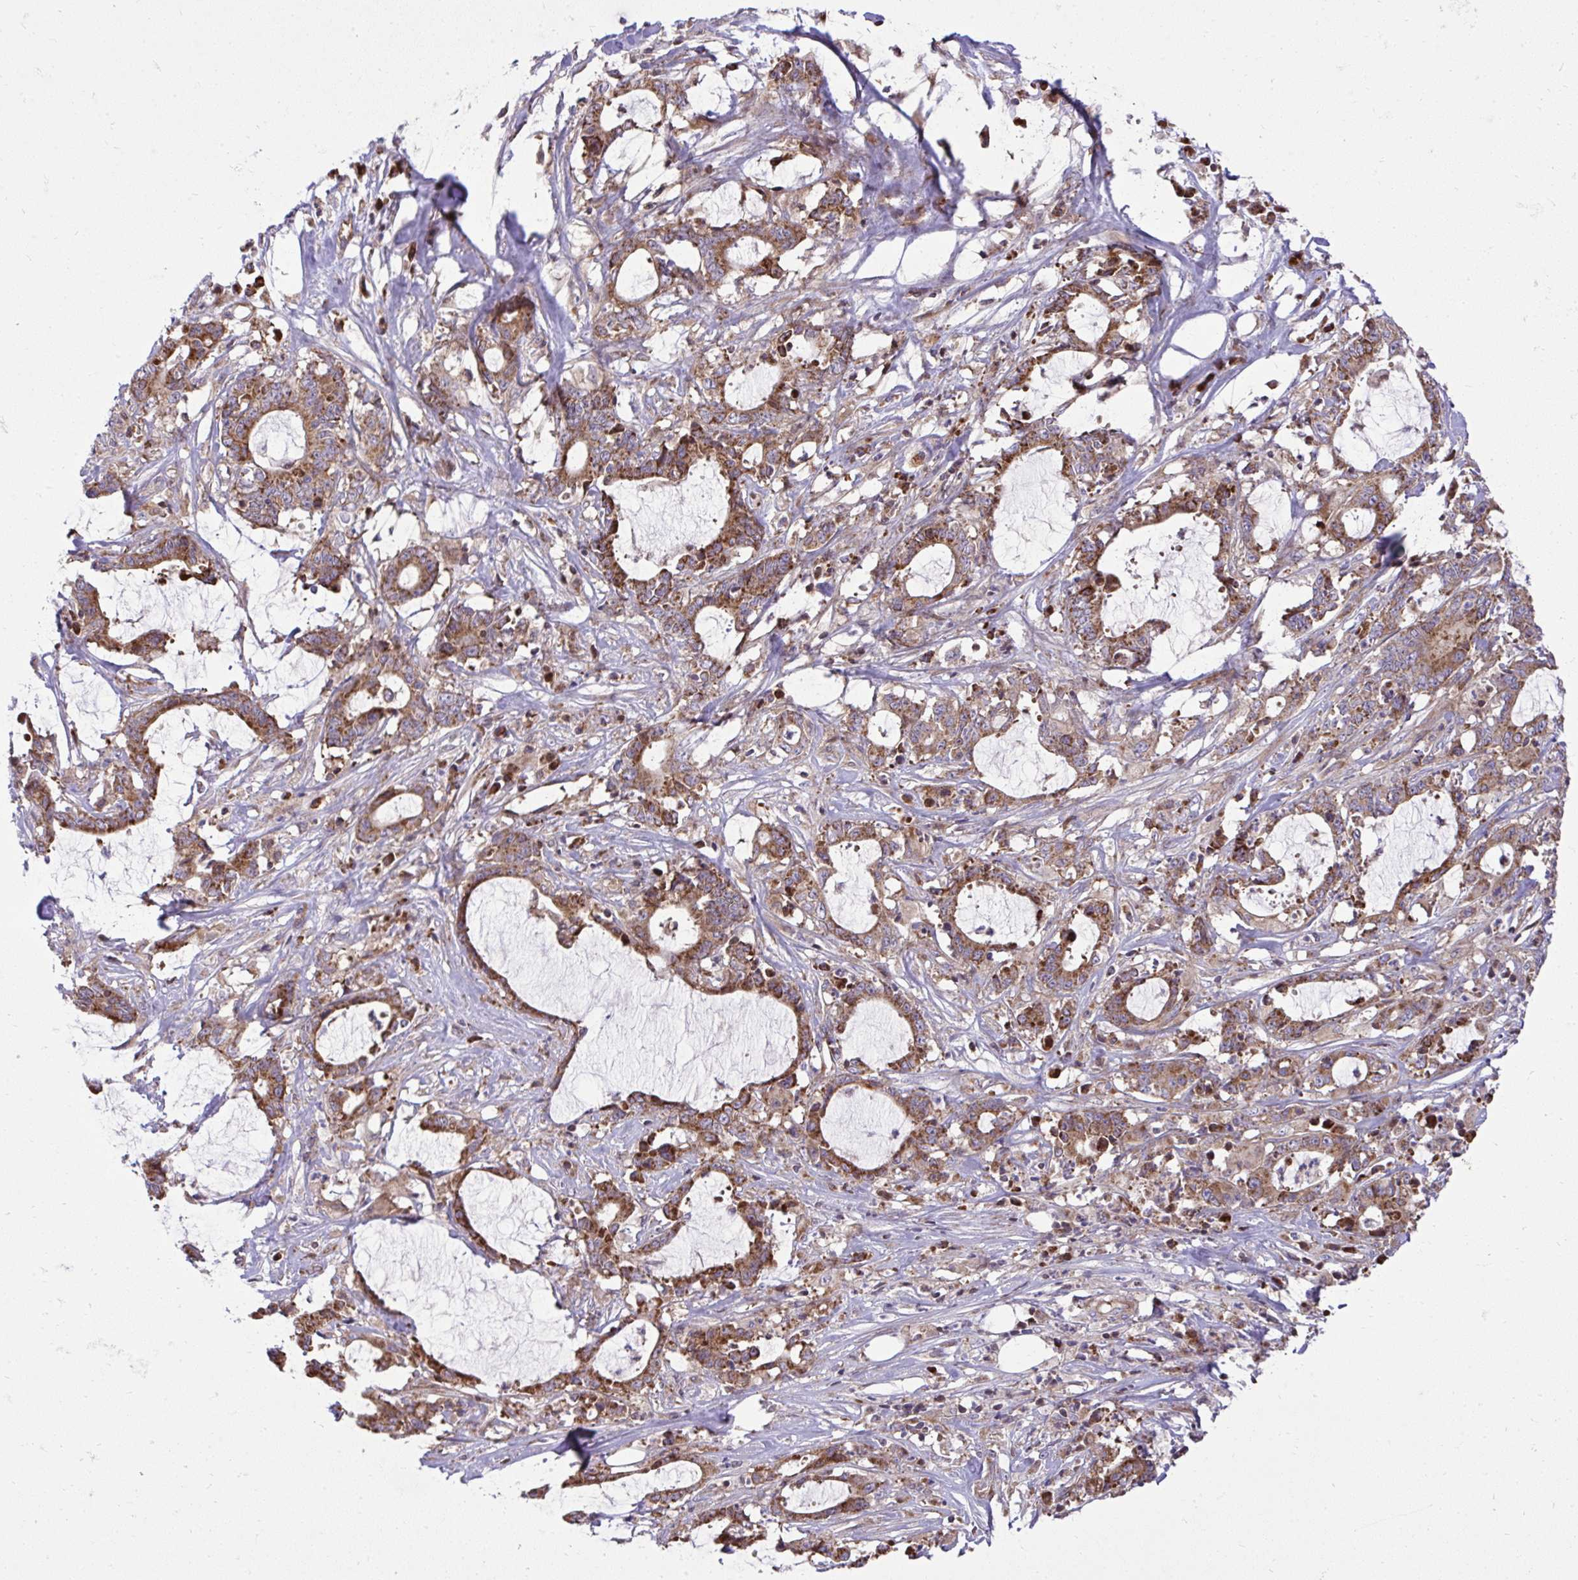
{"staining": {"intensity": "moderate", "quantity": ">75%", "location": "cytoplasmic/membranous"}, "tissue": "stomach cancer", "cell_type": "Tumor cells", "image_type": "cancer", "snomed": [{"axis": "morphology", "description": "Adenocarcinoma, NOS"}, {"axis": "topography", "description": "Stomach, upper"}], "caption": "Tumor cells reveal medium levels of moderate cytoplasmic/membranous staining in about >75% of cells in stomach cancer. (DAB (3,3'-diaminobenzidine) IHC with brightfield microscopy, high magnification).", "gene": "NMNAT3", "patient": {"sex": "male", "age": 68}}